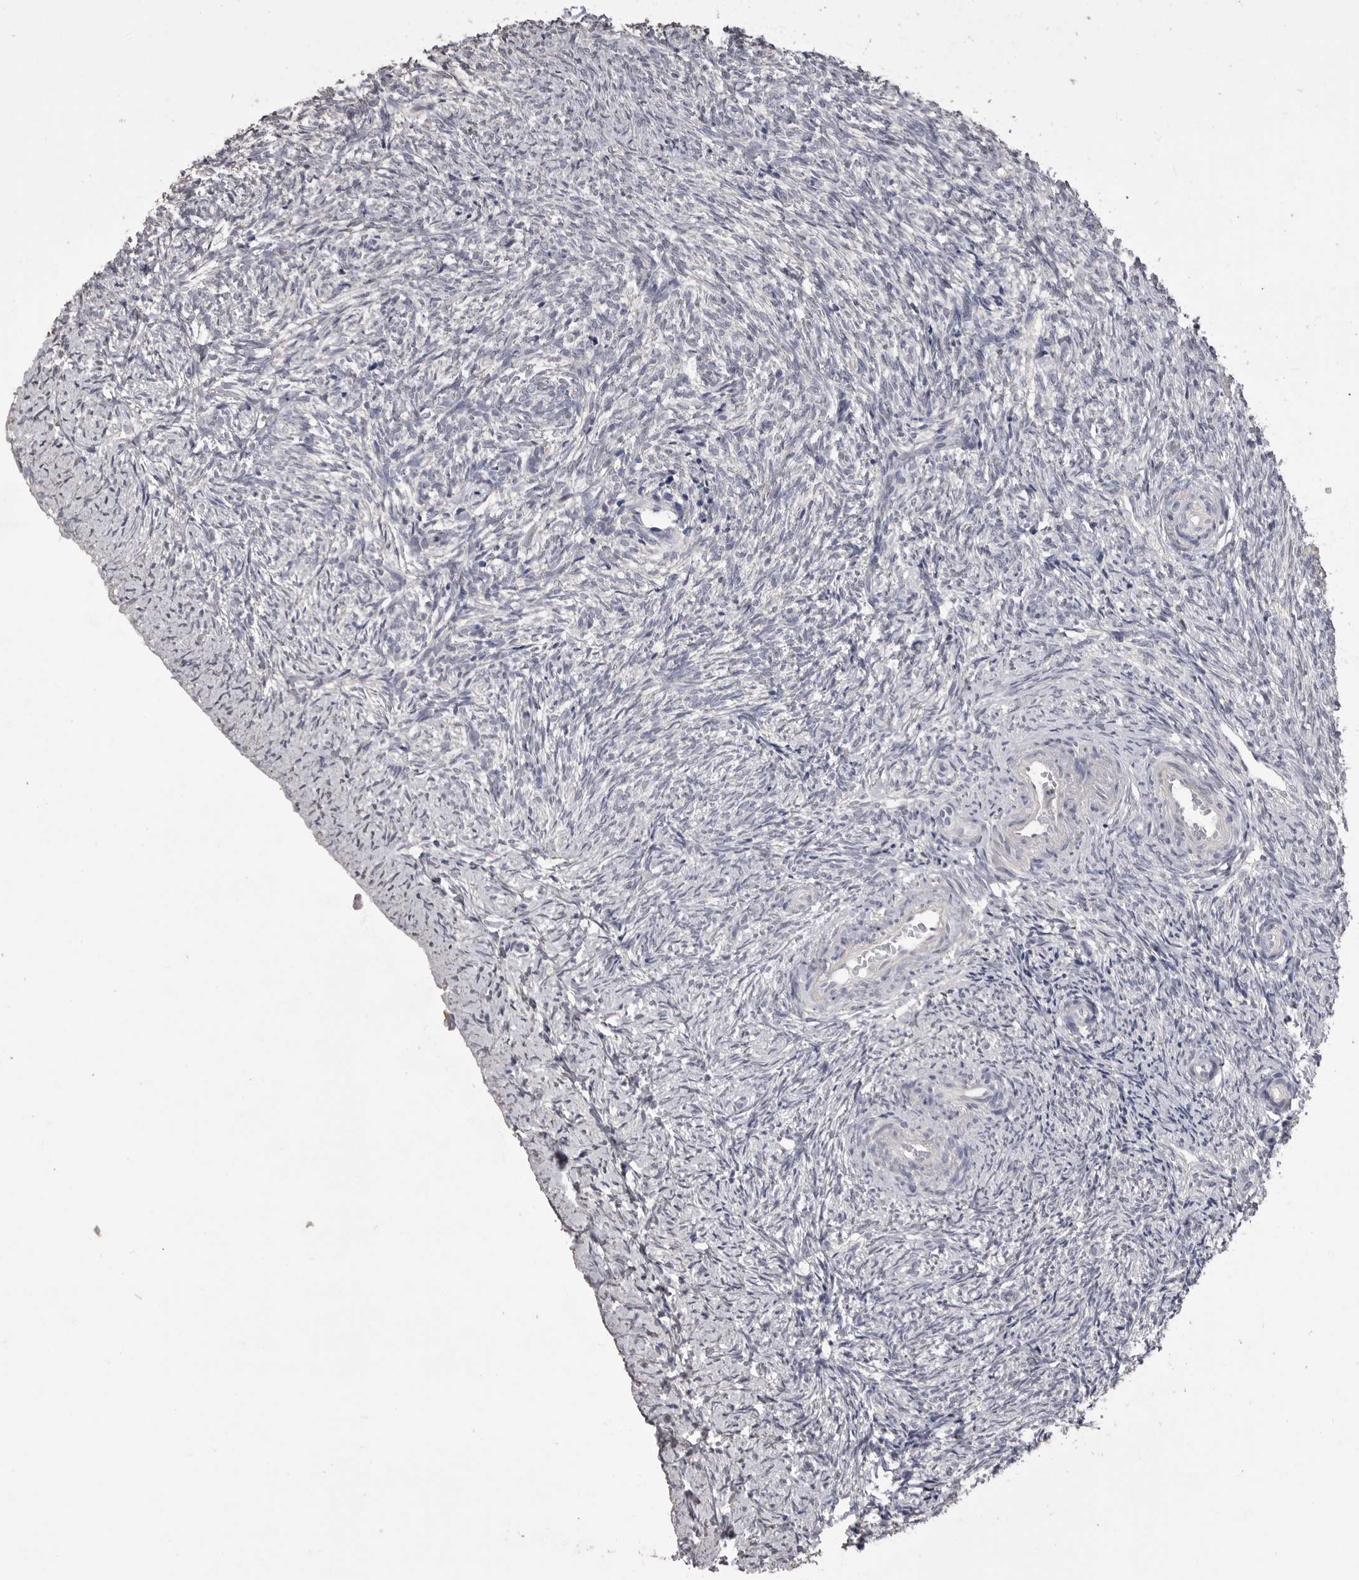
{"staining": {"intensity": "negative", "quantity": "none", "location": "none"}, "tissue": "ovary", "cell_type": "Follicle cells", "image_type": "normal", "snomed": [{"axis": "morphology", "description": "Normal tissue, NOS"}, {"axis": "topography", "description": "Ovary"}], "caption": "The photomicrograph displays no significant positivity in follicle cells of ovary. Brightfield microscopy of immunohistochemistry stained with DAB (3,3'-diaminobenzidine) (brown) and hematoxylin (blue), captured at high magnification.", "gene": "MMP7", "patient": {"sex": "female", "age": 41}}